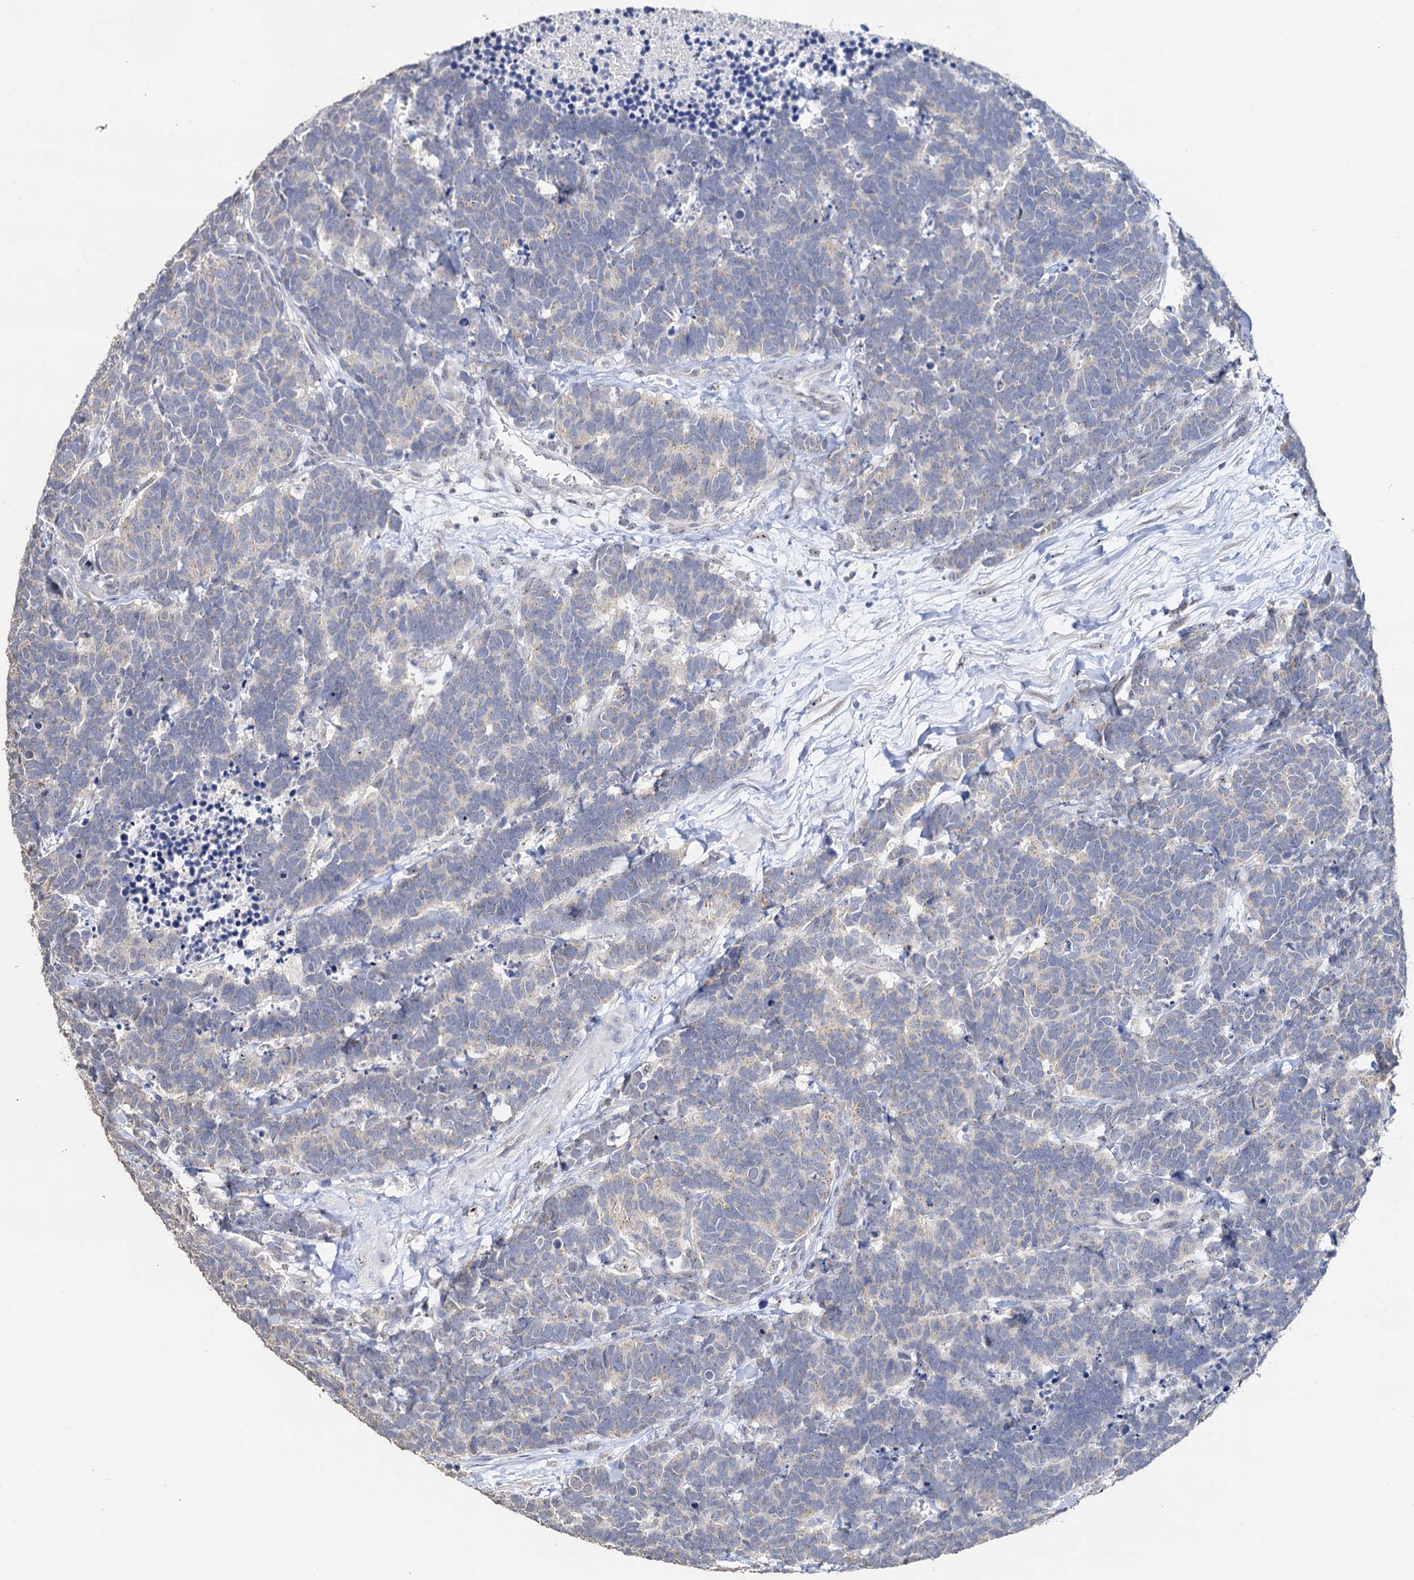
{"staining": {"intensity": "negative", "quantity": "none", "location": "none"}, "tissue": "carcinoid", "cell_type": "Tumor cells", "image_type": "cancer", "snomed": [{"axis": "morphology", "description": "Carcinoma, NOS"}, {"axis": "morphology", "description": "Carcinoid, malignant, NOS"}, {"axis": "topography", "description": "Urinary bladder"}], "caption": "Tumor cells show no significant protein positivity in carcinoma.", "gene": "C2CD3", "patient": {"sex": "male", "age": 57}}